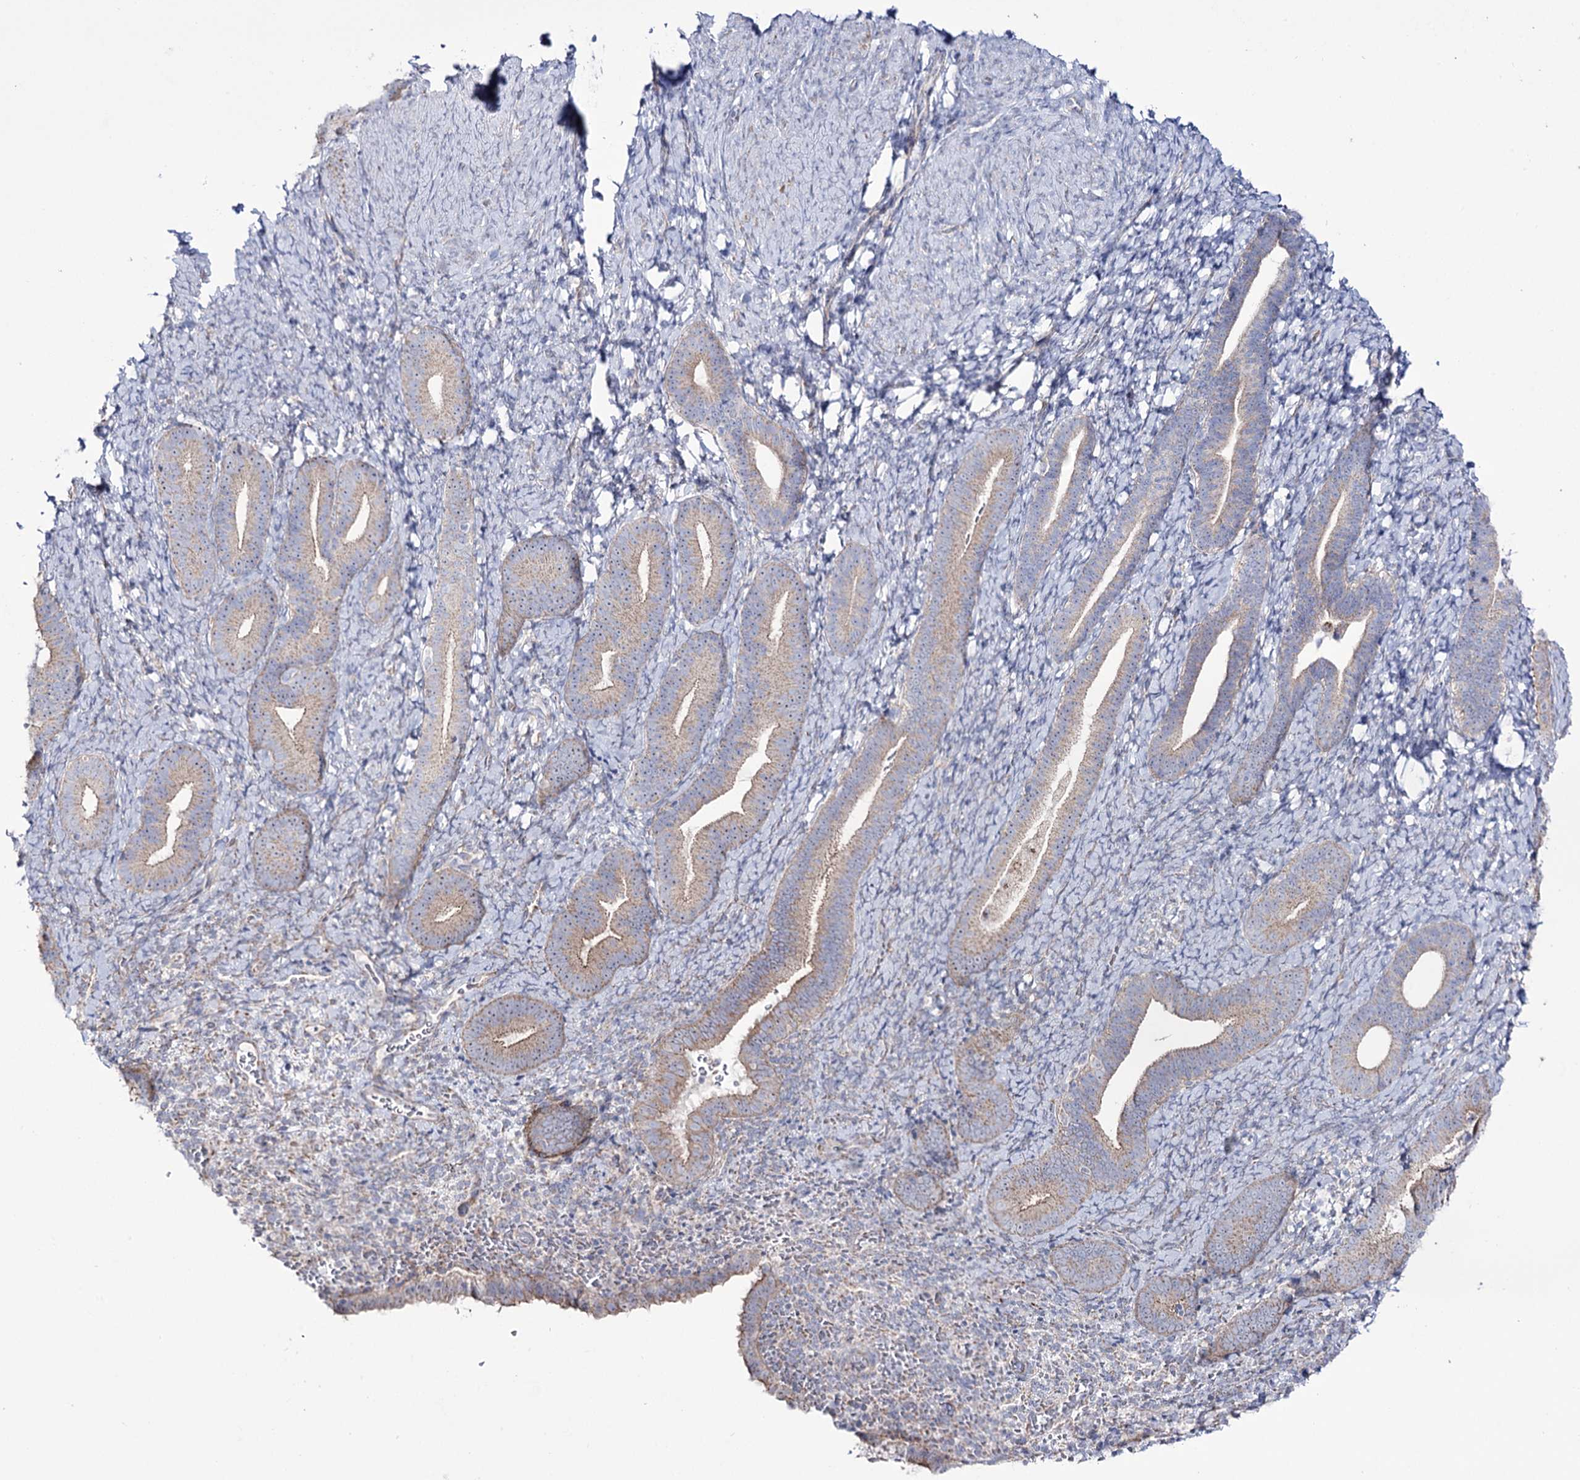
{"staining": {"intensity": "negative", "quantity": "none", "location": "none"}, "tissue": "endometrium", "cell_type": "Cells in endometrial stroma", "image_type": "normal", "snomed": [{"axis": "morphology", "description": "Normal tissue, NOS"}, {"axis": "topography", "description": "Endometrium"}], "caption": "DAB immunohistochemical staining of unremarkable endometrium exhibits no significant staining in cells in endometrial stroma.", "gene": "METTL5", "patient": {"sex": "female", "age": 65}}